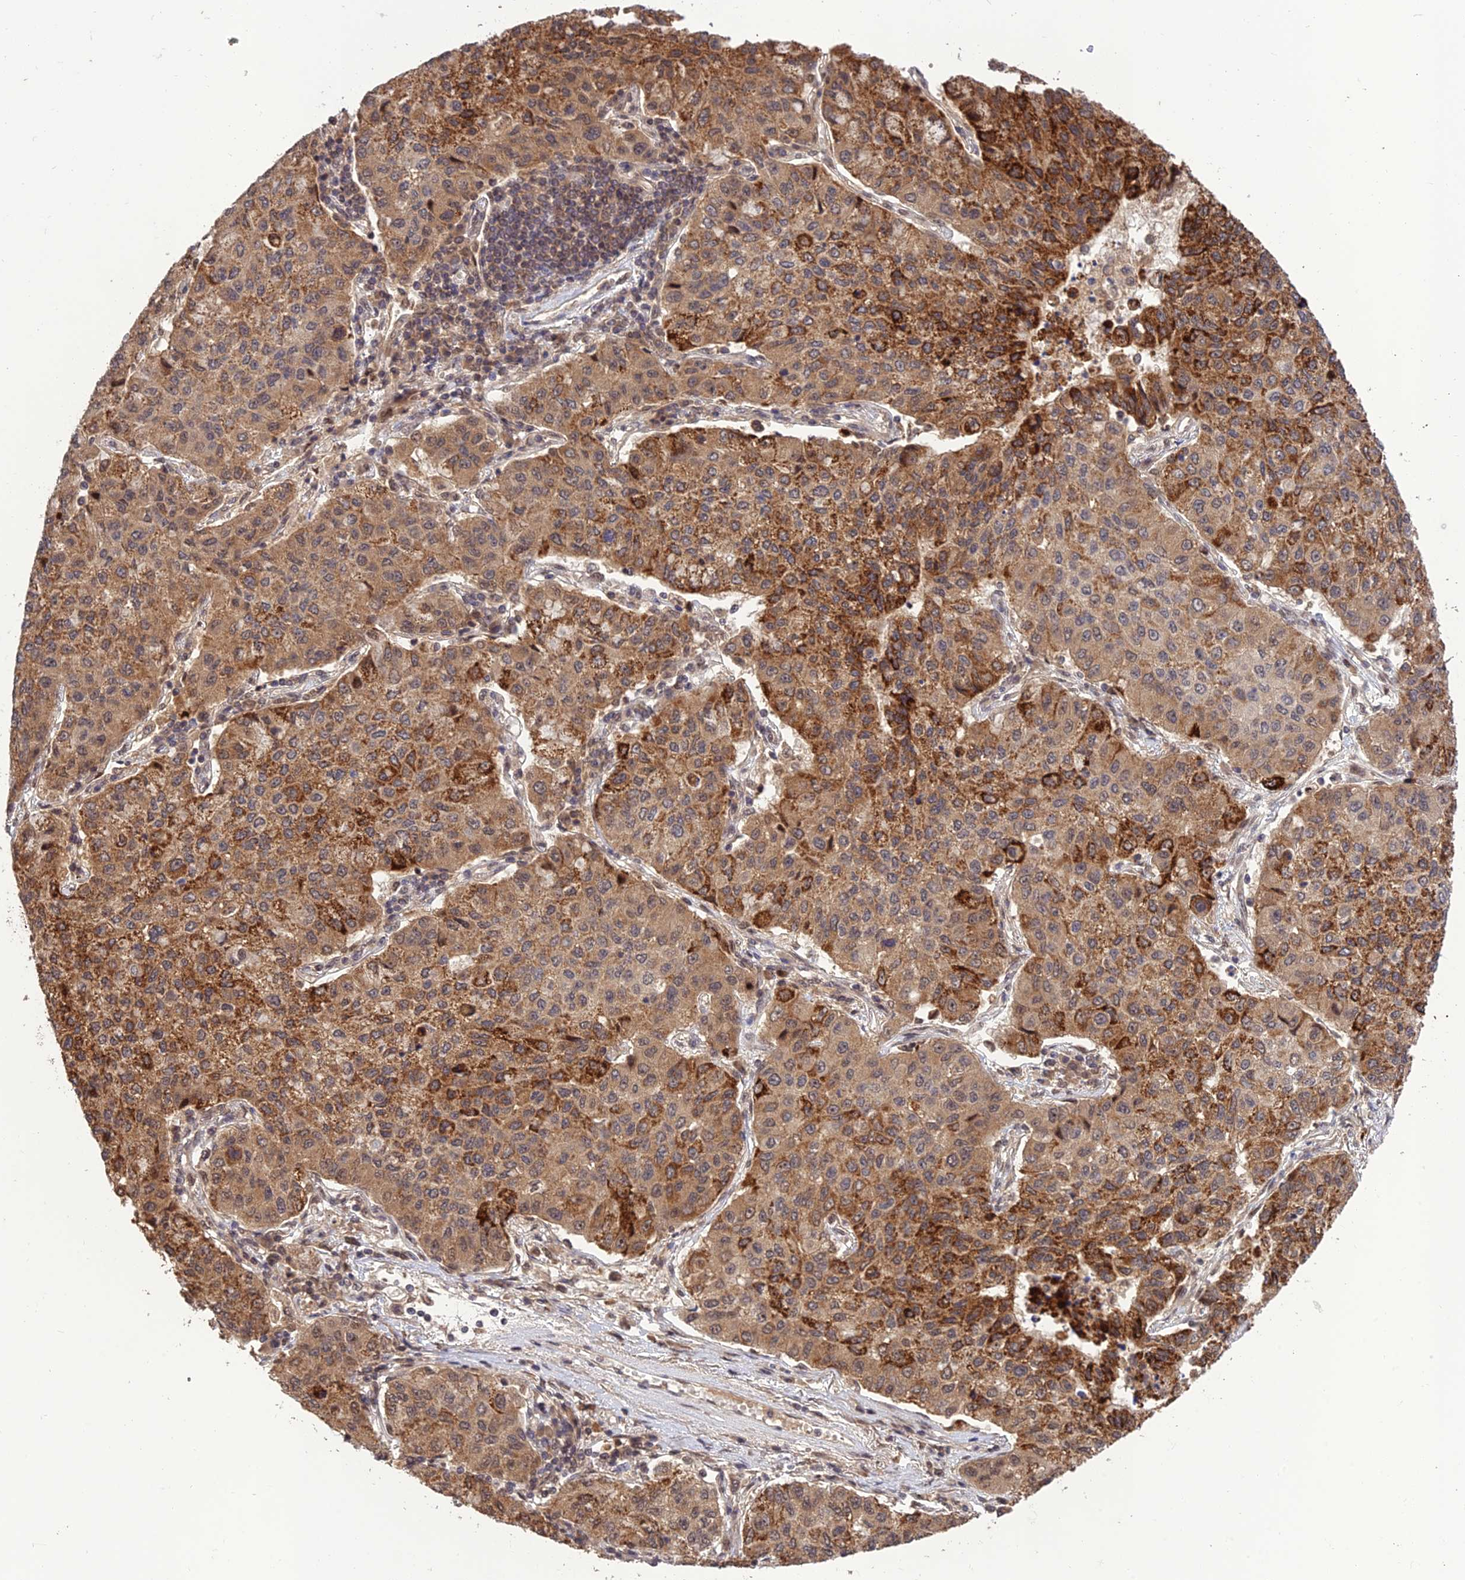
{"staining": {"intensity": "strong", "quantity": "<25%", "location": "cytoplasmic/membranous"}, "tissue": "lung cancer", "cell_type": "Tumor cells", "image_type": "cancer", "snomed": [{"axis": "morphology", "description": "Squamous cell carcinoma, NOS"}, {"axis": "topography", "description": "Lung"}], "caption": "Immunohistochemistry (IHC) (DAB (3,3'-diaminobenzidine)) staining of human lung cancer (squamous cell carcinoma) reveals strong cytoplasmic/membranous protein staining in approximately <25% of tumor cells. Immunohistochemistry stains the protein of interest in brown and the nuclei are stained blue.", "gene": "REV1", "patient": {"sex": "male", "age": 74}}